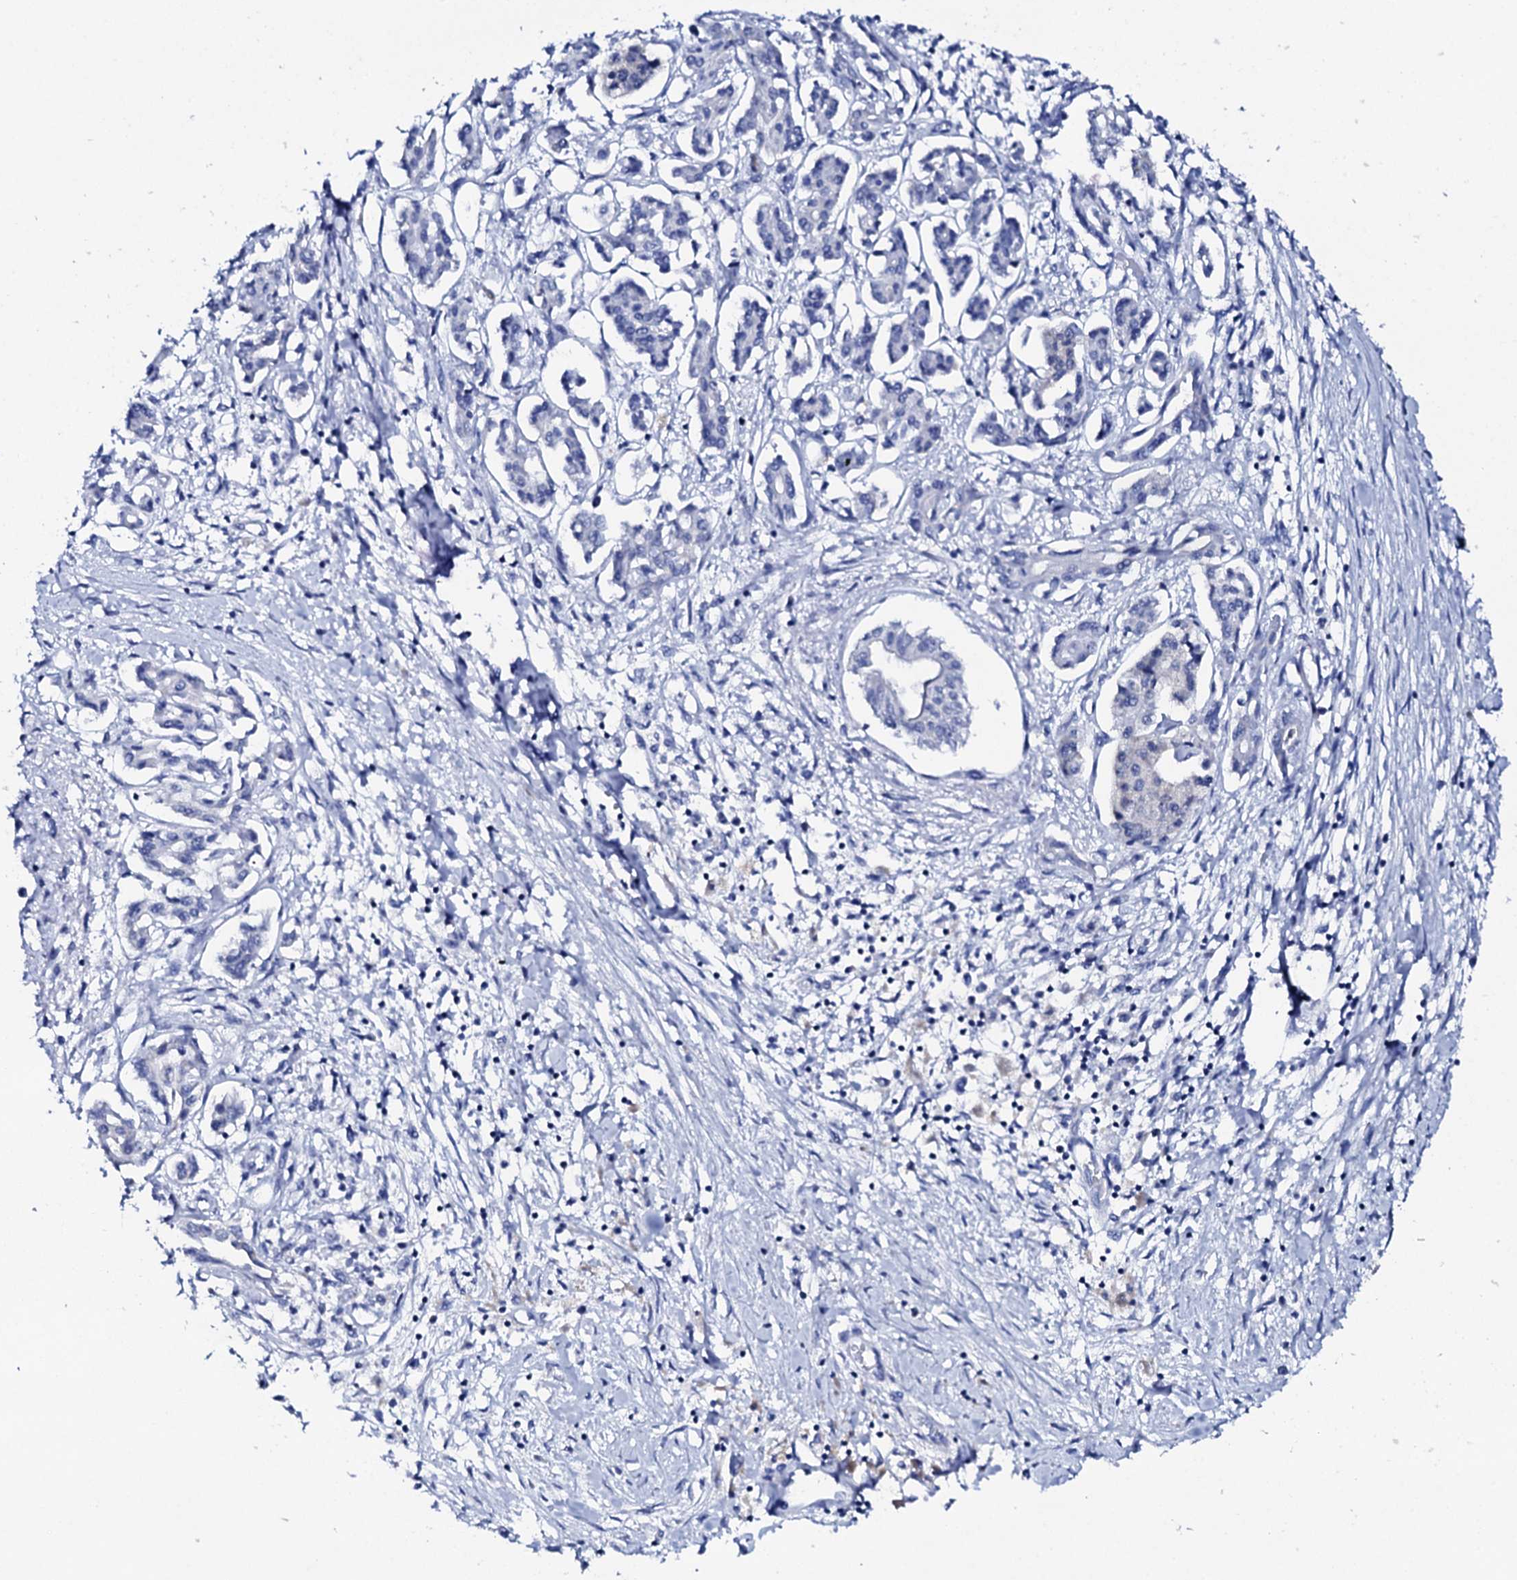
{"staining": {"intensity": "negative", "quantity": "none", "location": "none"}, "tissue": "pancreatic cancer", "cell_type": "Tumor cells", "image_type": "cancer", "snomed": [{"axis": "morphology", "description": "Adenocarcinoma, NOS"}, {"axis": "topography", "description": "Pancreas"}], "caption": "The immunohistochemistry (IHC) micrograph has no significant positivity in tumor cells of pancreatic cancer tissue.", "gene": "FBXL16", "patient": {"sex": "female", "age": 50}}